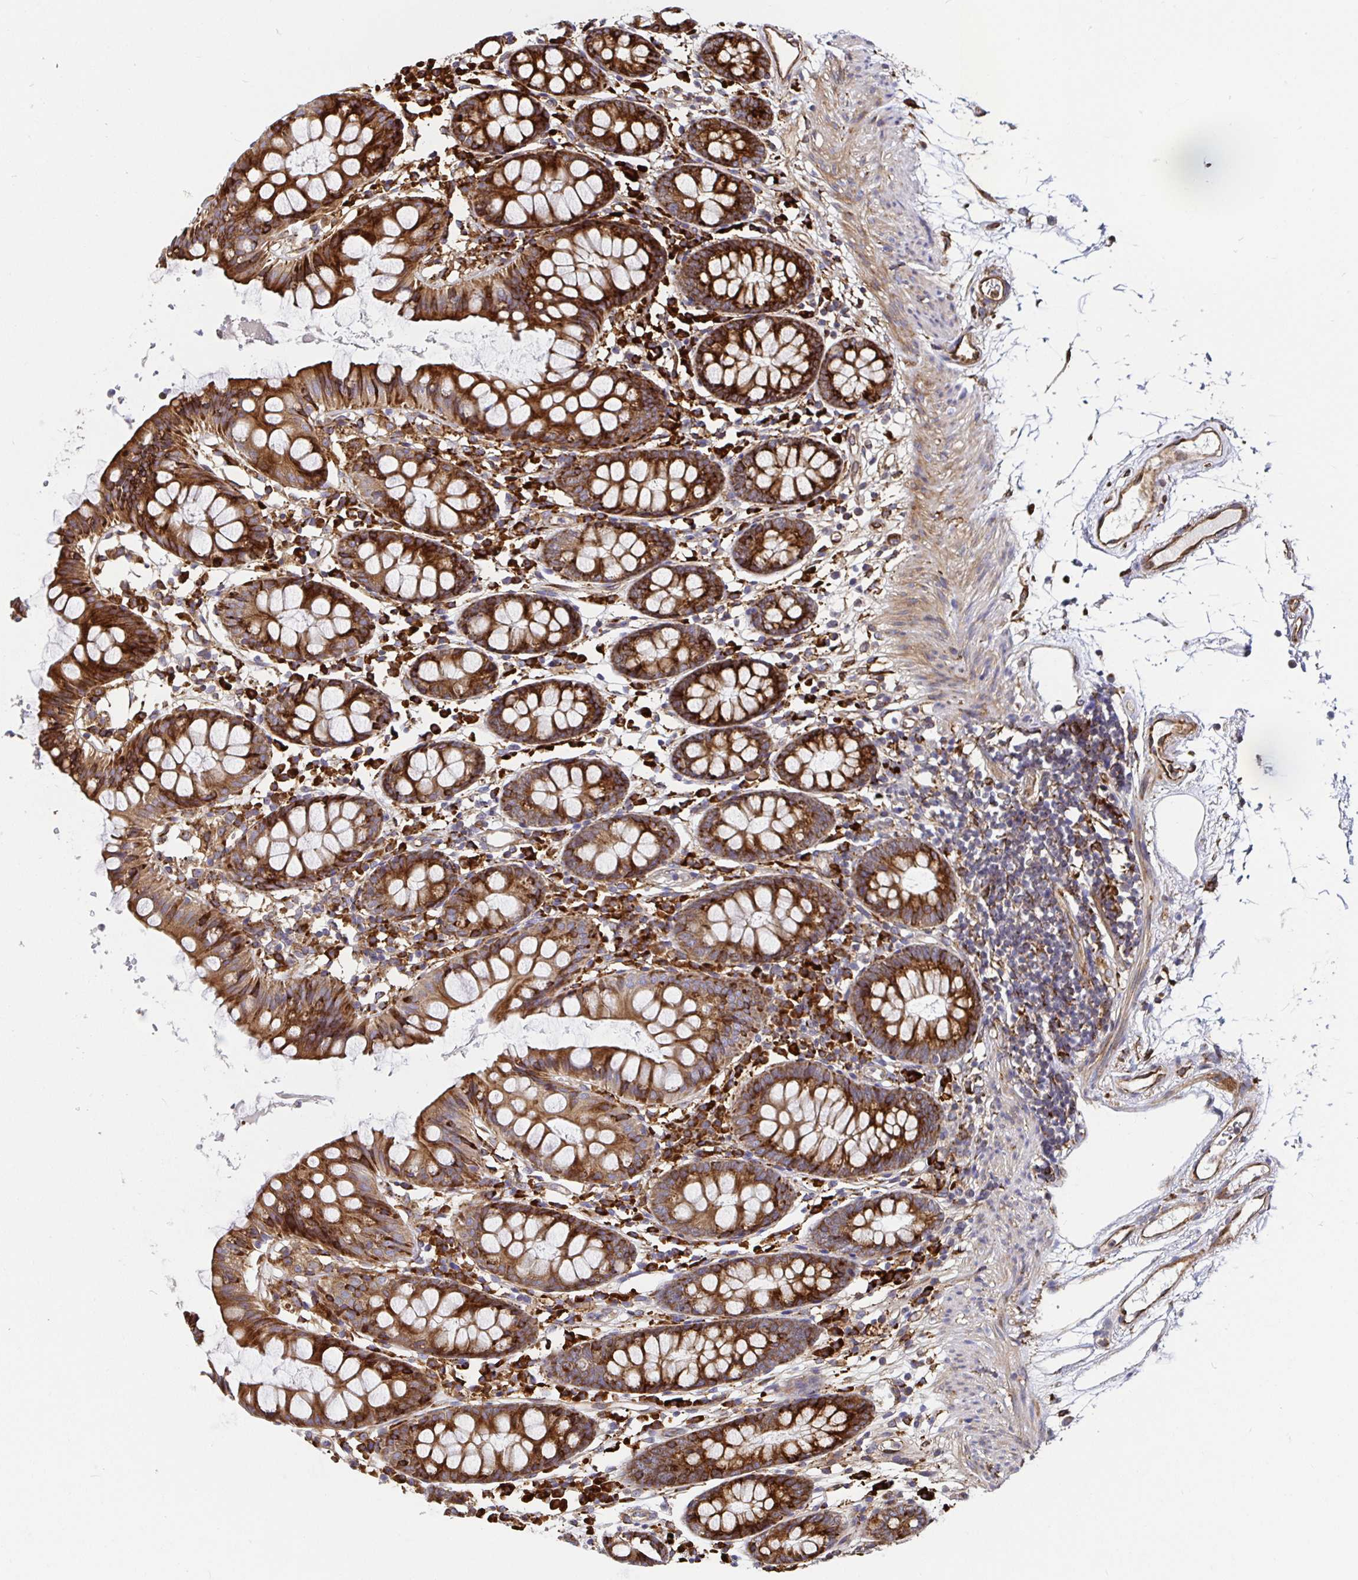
{"staining": {"intensity": "moderate", "quantity": ">75%", "location": "cytoplasmic/membranous"}, "tissue": "colon", "cell_type": "Endothelial cells", "image_type": "normal", "snomed": [{"axis": "morphology", "description": "Normal tissue, NOS"}, {"axis": "topography", "description": "Colon"}], "caption": "Endothelial cells show medium levels of moderate cytoplasmic/membranous positivity in approximately >75% of cells in unremarkable human colon. The protein of interest is stained brown, and the nuclei are stained in blue (DAB (3,3'-diaminobenzidine) IHC with brightfield microscopy, high magnification).", "gene": "SMYD3", "patient": {"sex": "female", "age": 84}}